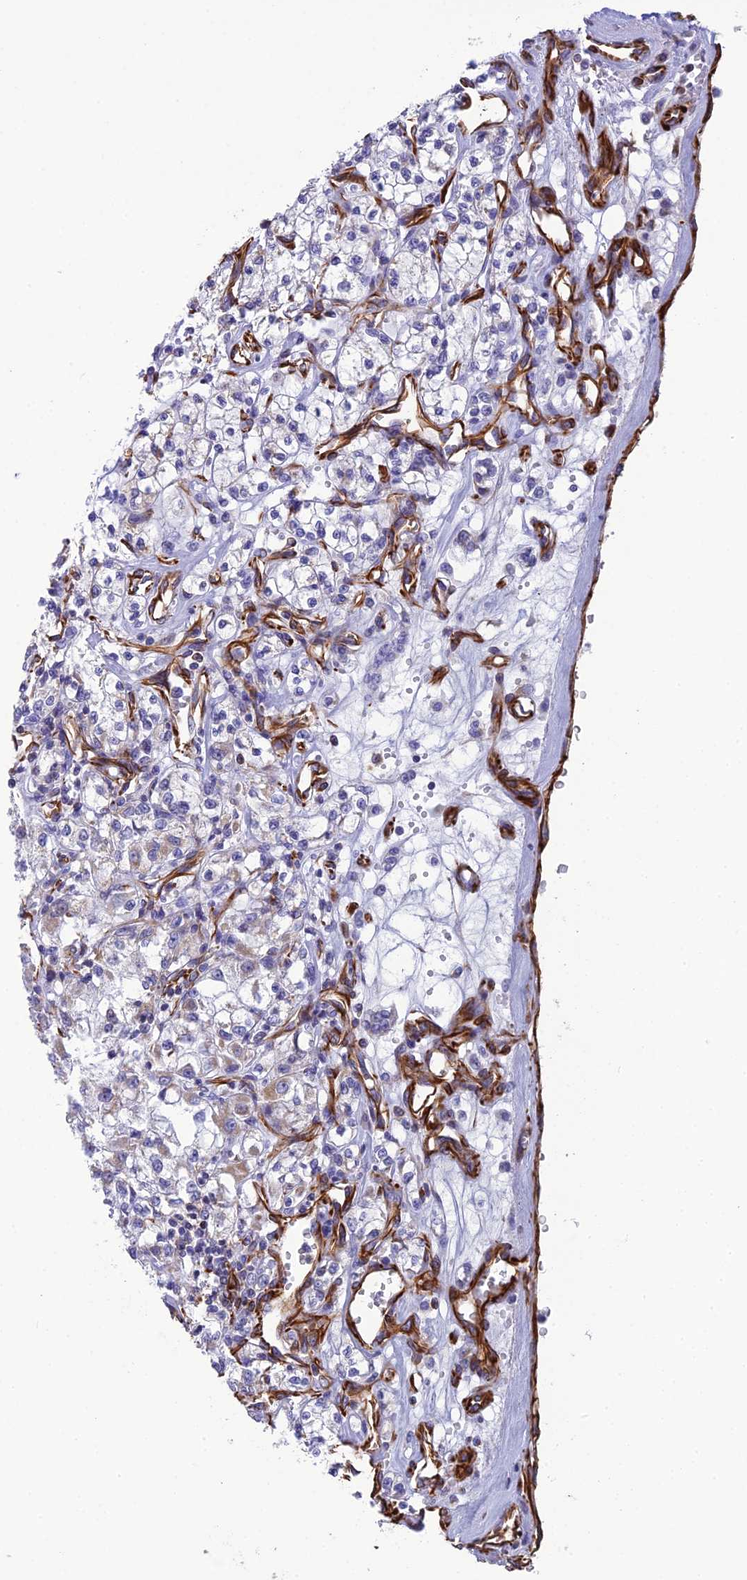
{"staining": {"intensity": "negative", "quantity": "none", "location": "none"}, "tissue": "renal cancer", "cell_type": "Tumor cells", "image_type": "cancer", "snomed": [{"axis": "morphology", "description": "Adenocarcinoma, NOS"}, {"axis": "topography", "description": "Kidney"}], "caption": "Histopathology image shows no protein expression in tumor cells of adenocarcinoma (renal) tissue.", "gene": "FBXL20", "patient": {"sex": "female", "age": 59}}